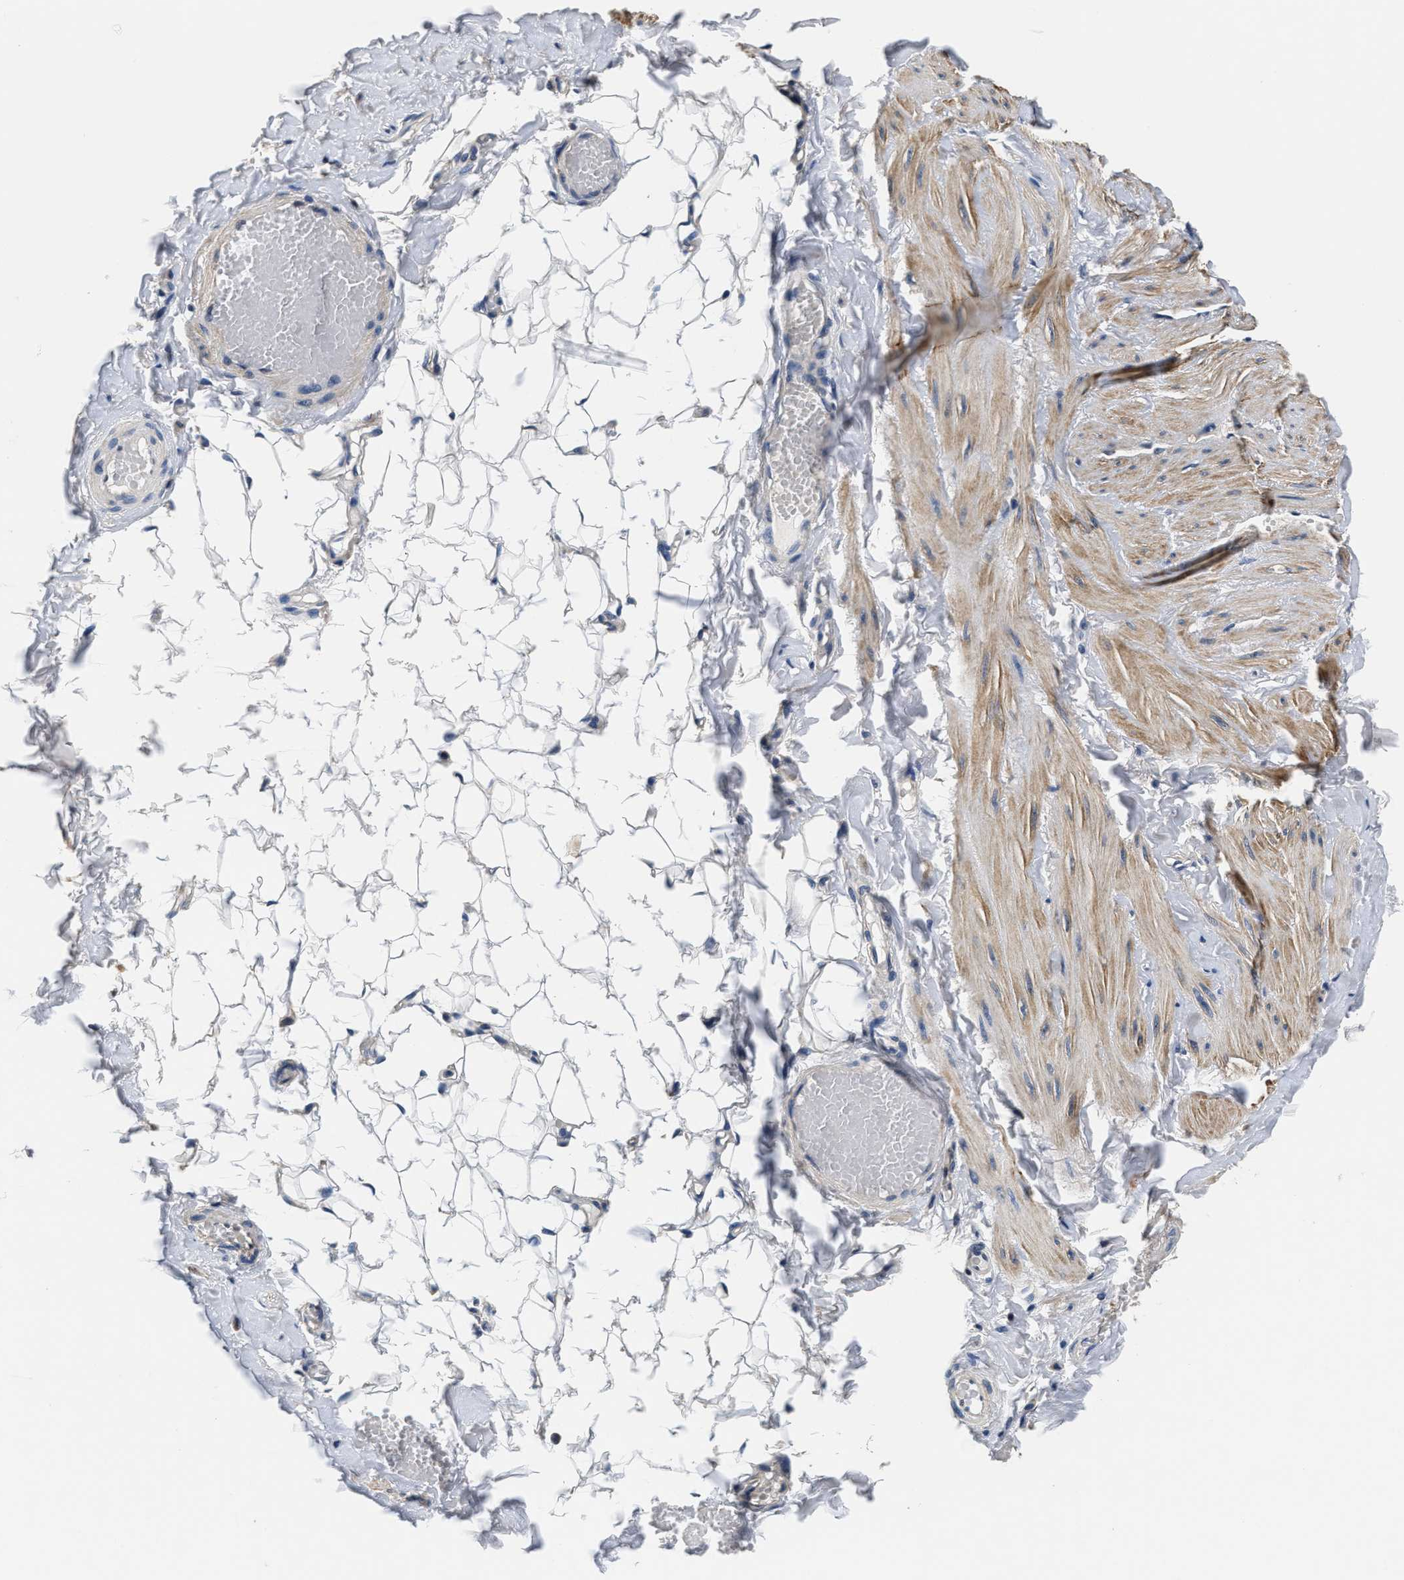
{"staining": {"intensity": "negative", "quantity": "none", "location": "none"}, "tissue": "adipose tissue", "cell_type": "Adipocytes", "image_type": "normal", "snomed": [{"axis": "morphology", "description": "Normal tissue, NOS"}, {"axis": "topography", "description": "Adipose tissue"}, {"axis": "topography", "description": "Vascular tissue"}, {"axis": "topography", "description": "Peripheral nerve tissue"}], "caption": "A high-resolution photomicrograph shows immunohistochemistry staining of normal adipose tissue, which displays no significant expression in adipocytes. (DAB (3,3'-diaminobenzidine) IHC, high magnification).", "gene": "ANKIB1", "patient": {"sex": "male", "age": 25}}